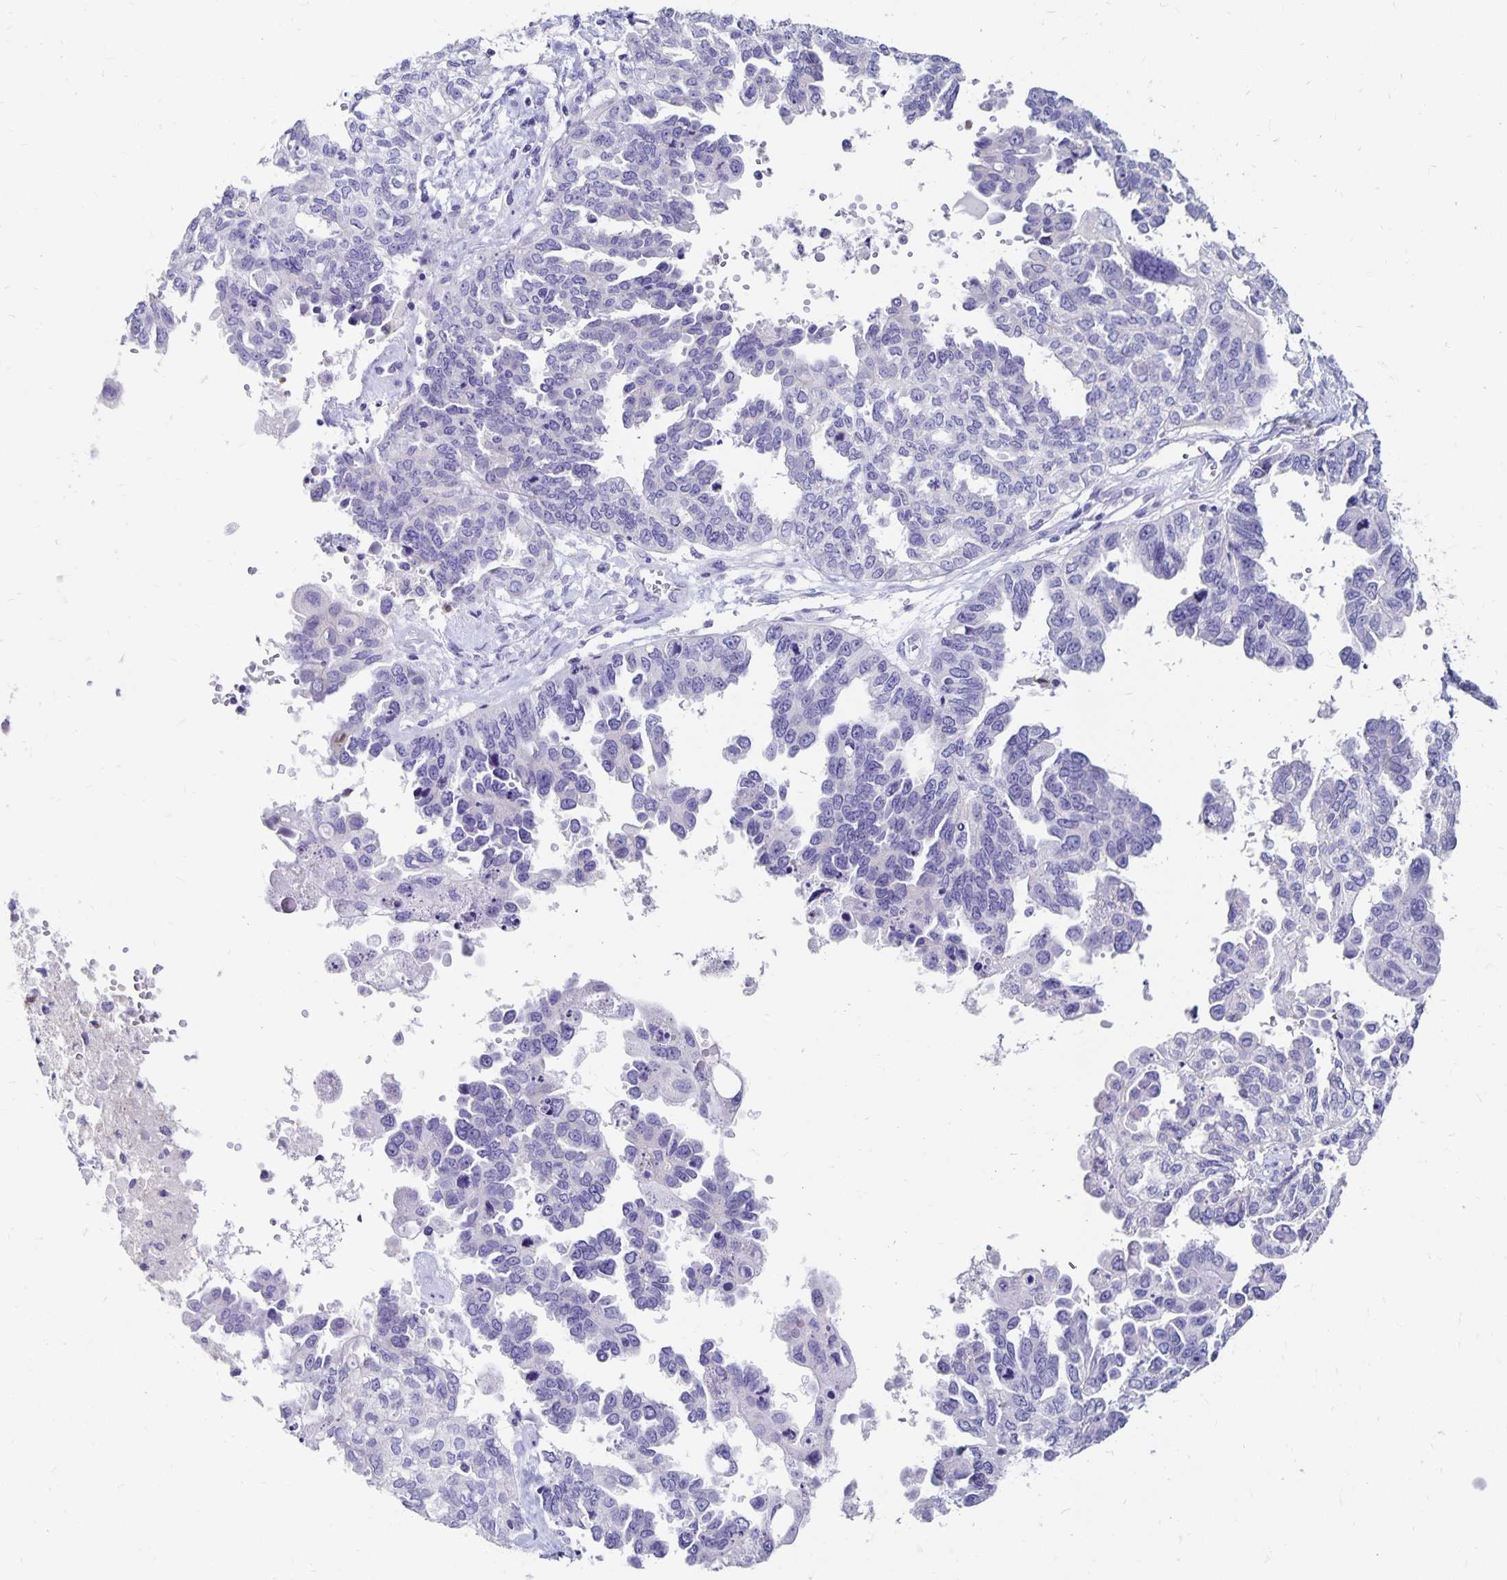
{"staining": {"intensity": "negative", "quantity": "none", "location": "none"}, "tissue": "ovarian cancer", "cell_type": "Tumor cells", "image_type": "cancer", "snomed": [{"axis": "morphology", "description": "Cystadenocarcinoma, serous, NOS"}, {"axis": "topography", "description": "Ovary"}], "caption": "IHC of human ovarian serous cystadenocarcinoma displays no expression in tumor cells.", "gene": "DYNLT4", "patient": {"sex": "female", "age": 53}}